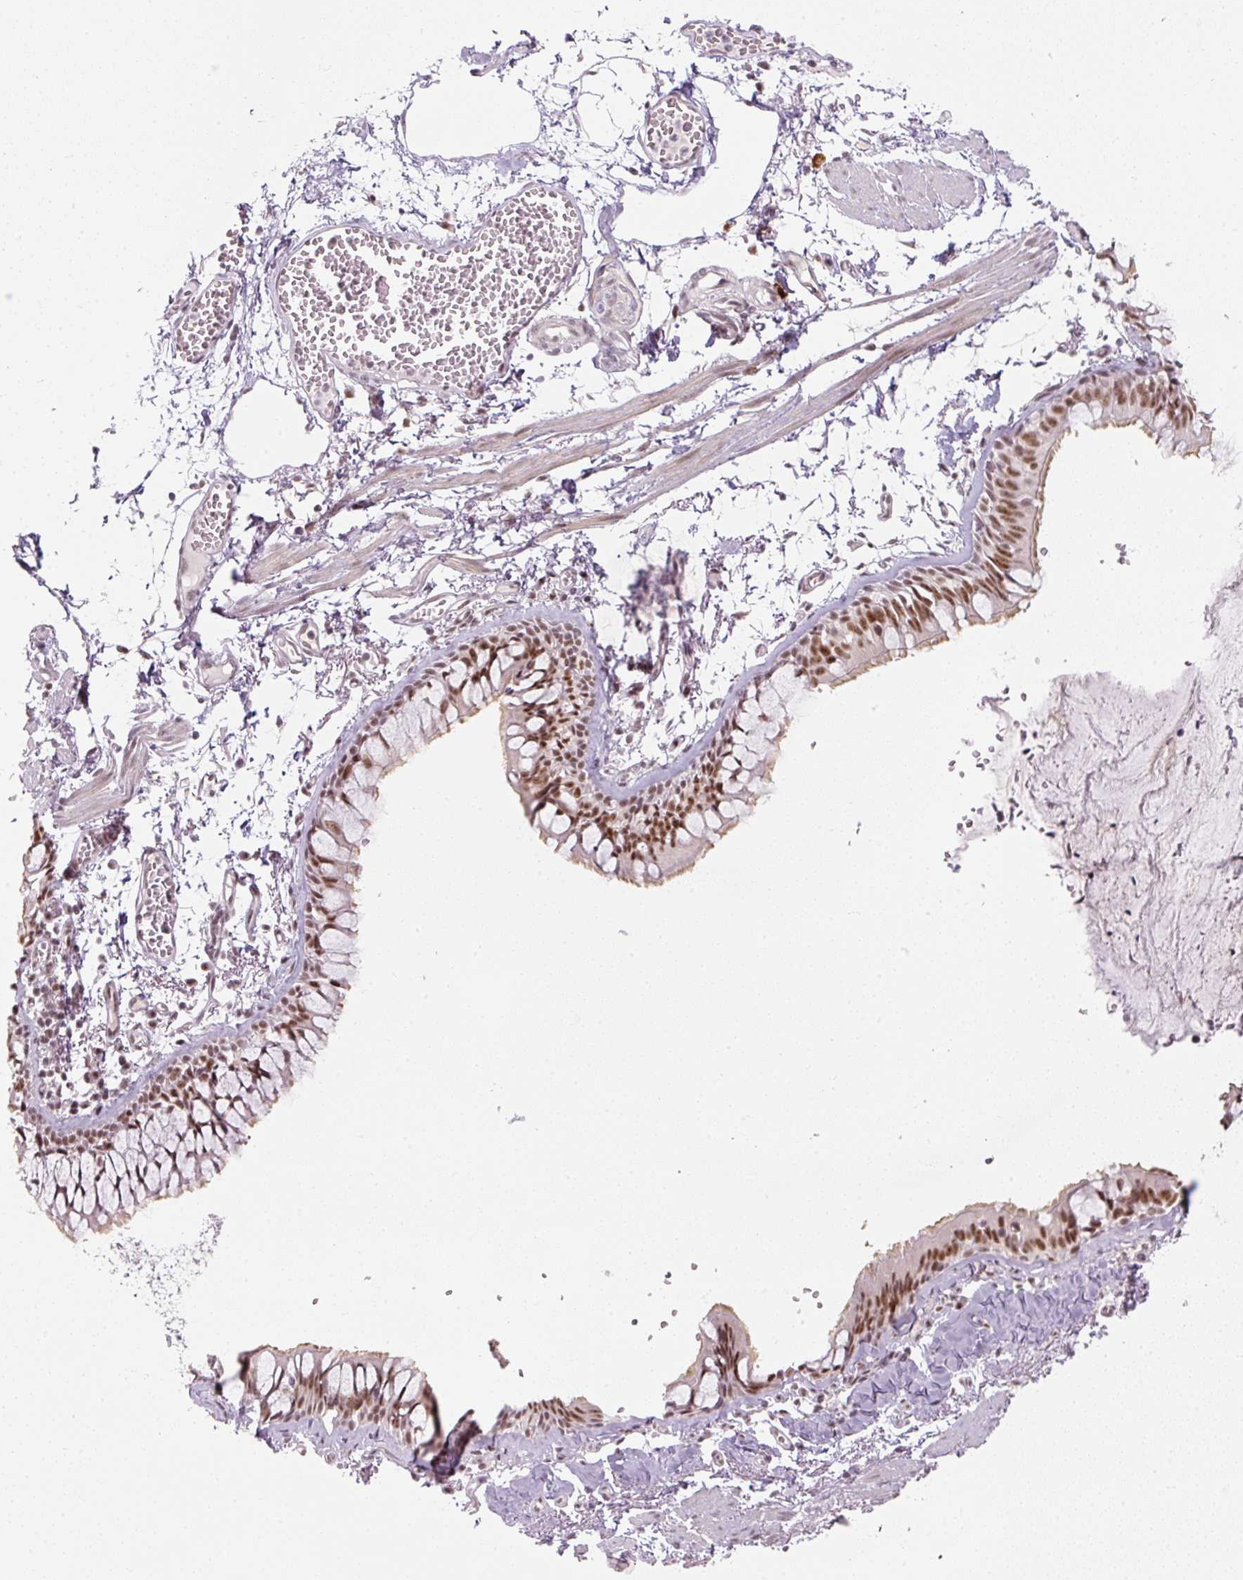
{"staining": {"intensity": "moderate", "quantity": ">75%", "location": "nuclear"}, "tissue": "bronchus", "cell_type": "Respiratory epithelial cells", "image_type": "normal", "snomed": [{"axis": "morphology", "description": "Normal tissue, NOS"}, {"axis": "topography", "description": "Cartilage tissue"}, {"axis": "topography", "description": "Bronchus"}], "caption": "Protein positivity by immunohistochemistry (IHC) demonstrates moderate nuclear positivity in approximately >75% of respiratory epithelial cells in normal bronchus. (DAB (3,3'-diaminobenzidine) IHC with brightfield microscopy, high magnification).", "gene": "U2AF2", "patient": {"sex": "male", "age": 78}}